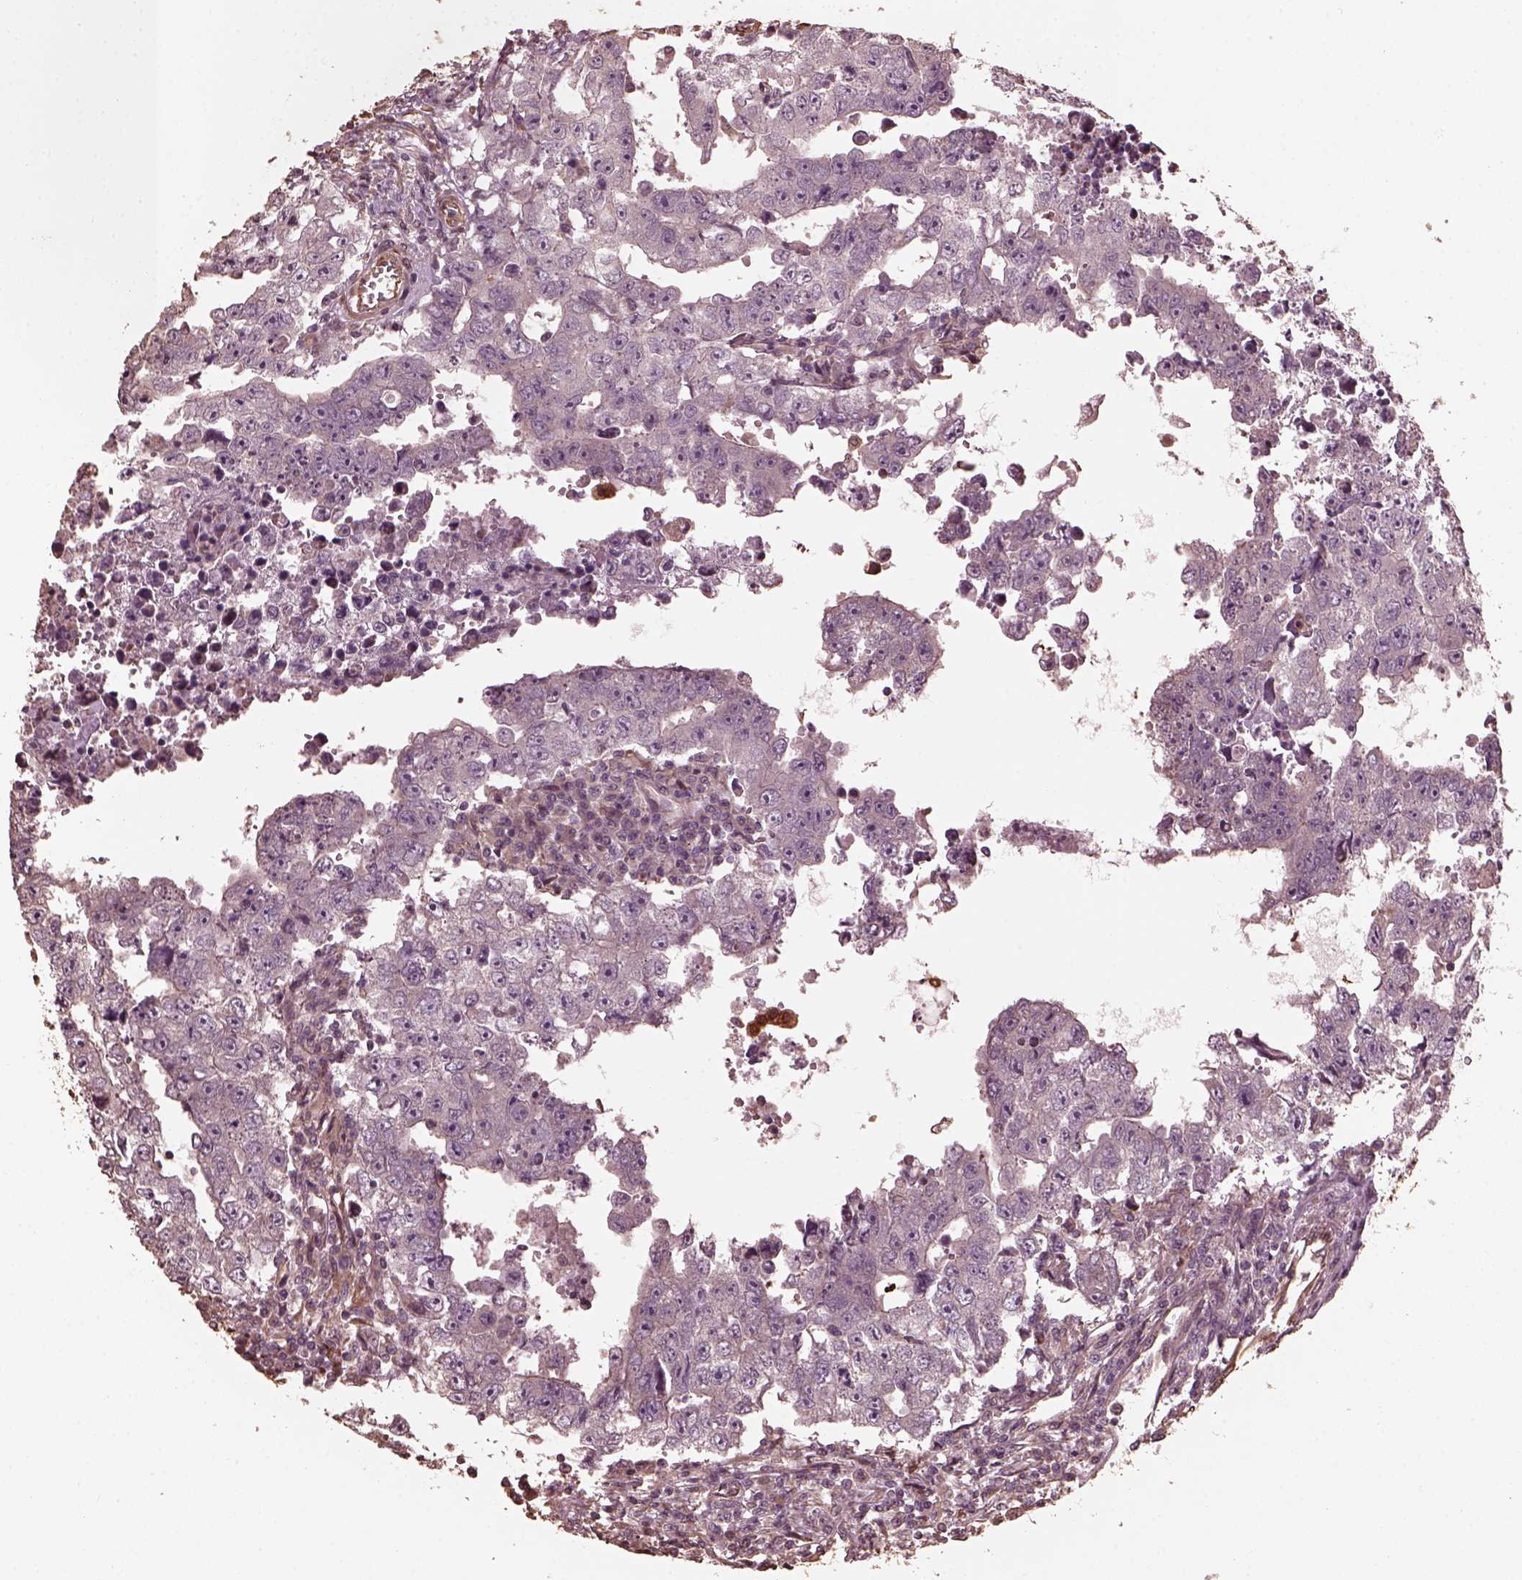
{"staining": {"intensity": "negative", "quantity": "none", "location": "none"}, "tissue": "testis cancer", "cell_type": "Tumor cells", "image_type": "cancer", "snomed": [{"axis": "morphology", "description": "Carcinoma, Embryonal, NOS"}, {"axis": "topography", "description": "Testis"}], "caption": "This is an immunohistochemistry image of embryonal carcinoma (testis). There is no expression in tumor cells.", "gene": "GTPBP1", "patient": {"sex": "male", "age": 36}}